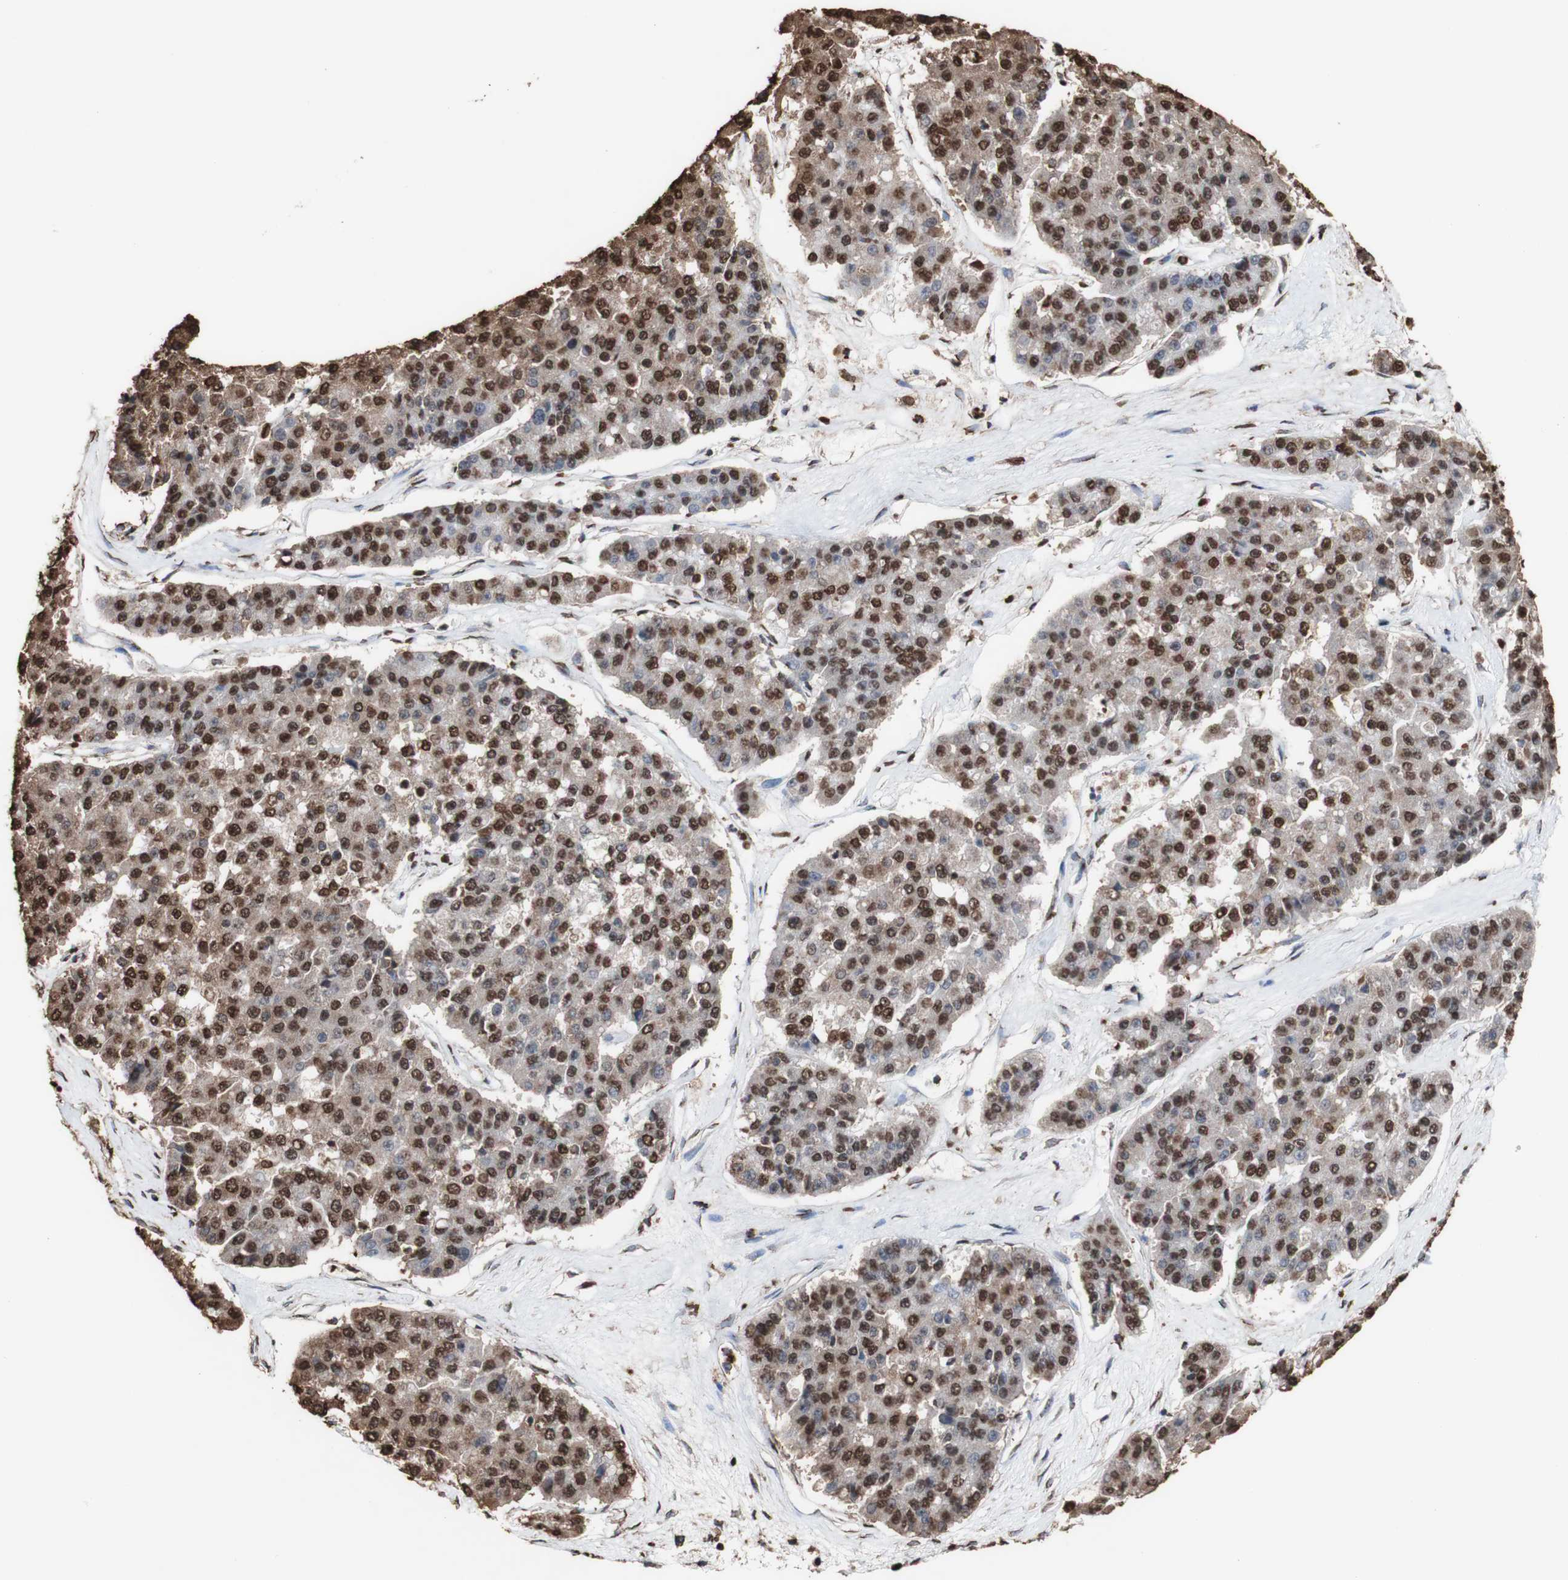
{"staining": {"intensity": "strong", "quantity": ">75%", "location": "cytoplasmic/membranous,nuclear"}, "tissue": "pancreatic cancer", "cell_type": "Tumor cells", "image_type": "cancer", "snomed": [{"axis": "morphology", "description": "Adenocarcinoma, NOS"}, {"axis": "topography", "description": "Pancreas"}], "caption": "A photomicrograph of human pancreatic cancer (adenocarcinoma) stained for a protein displays strong cytoplasmic/membranous and nuclear brown staining in tumor cells. The staining is performed using DAB brown chromogen to label protein expression. The nuclei are counter-stained blue using hematoxylin.", "gene": "PIDD1", "patient": {"sex": "male", "age": 50}}